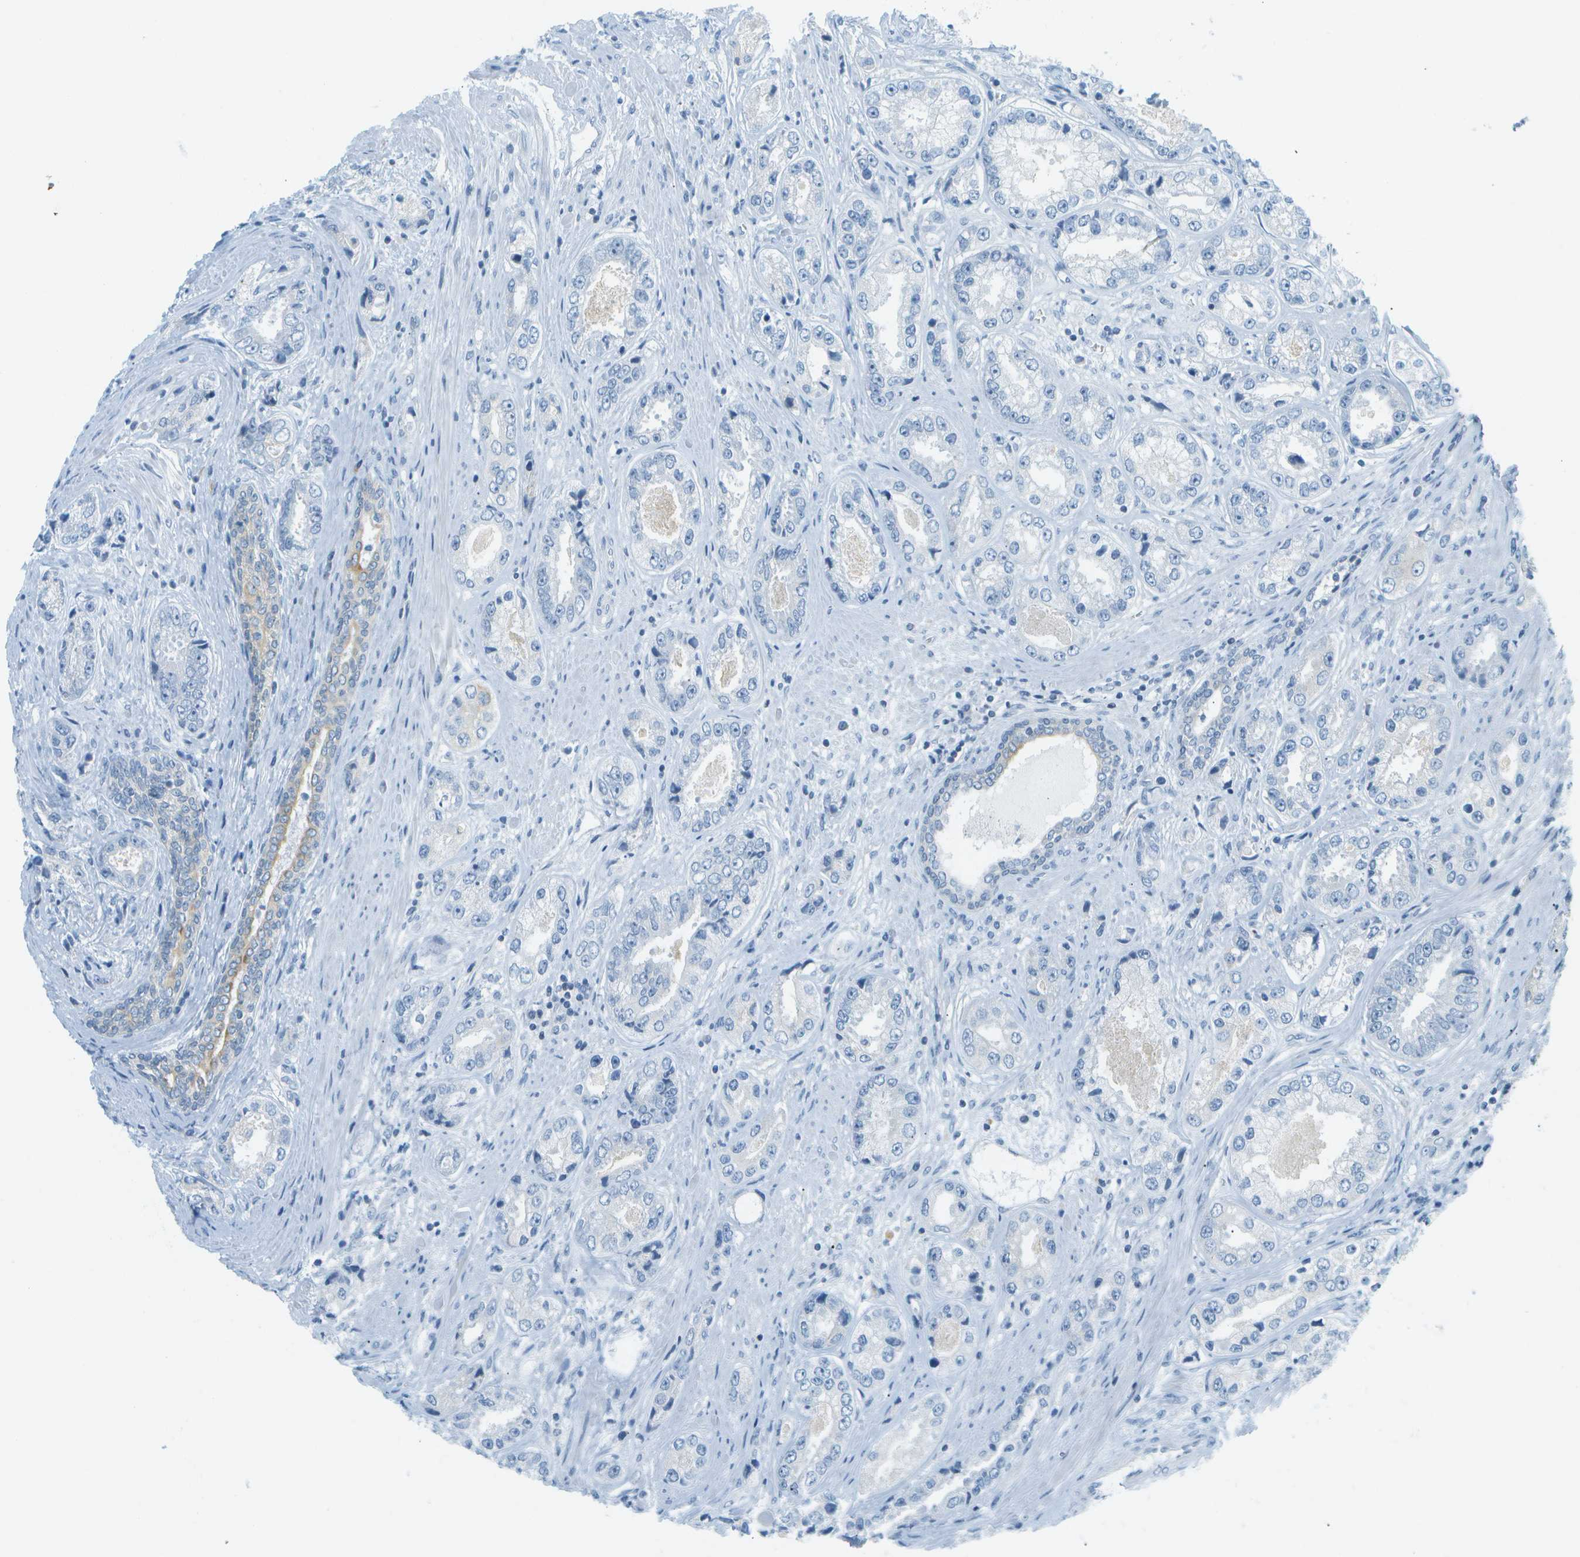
{"staining": {"intensity": "negative", "quantity": "none", "location": "none"}, "tissue": "prostate cancer", "cell_type": "Tumor cells", "image_type": "cancer", "snomed": [{"axis": "morphology", "description": "Adenocarcinoma, High grade"}, {"axis": "topography", "description": "Prostate"}], "caption": "The immunohistochemistry (IHC) photomicrograph has no significant positivity in tumor cells of prostate cancer (adenocarcinoma (high-grade)) tissue.", "gene": "SMYD5", "patient": {"sex": "male", "age": 61}}